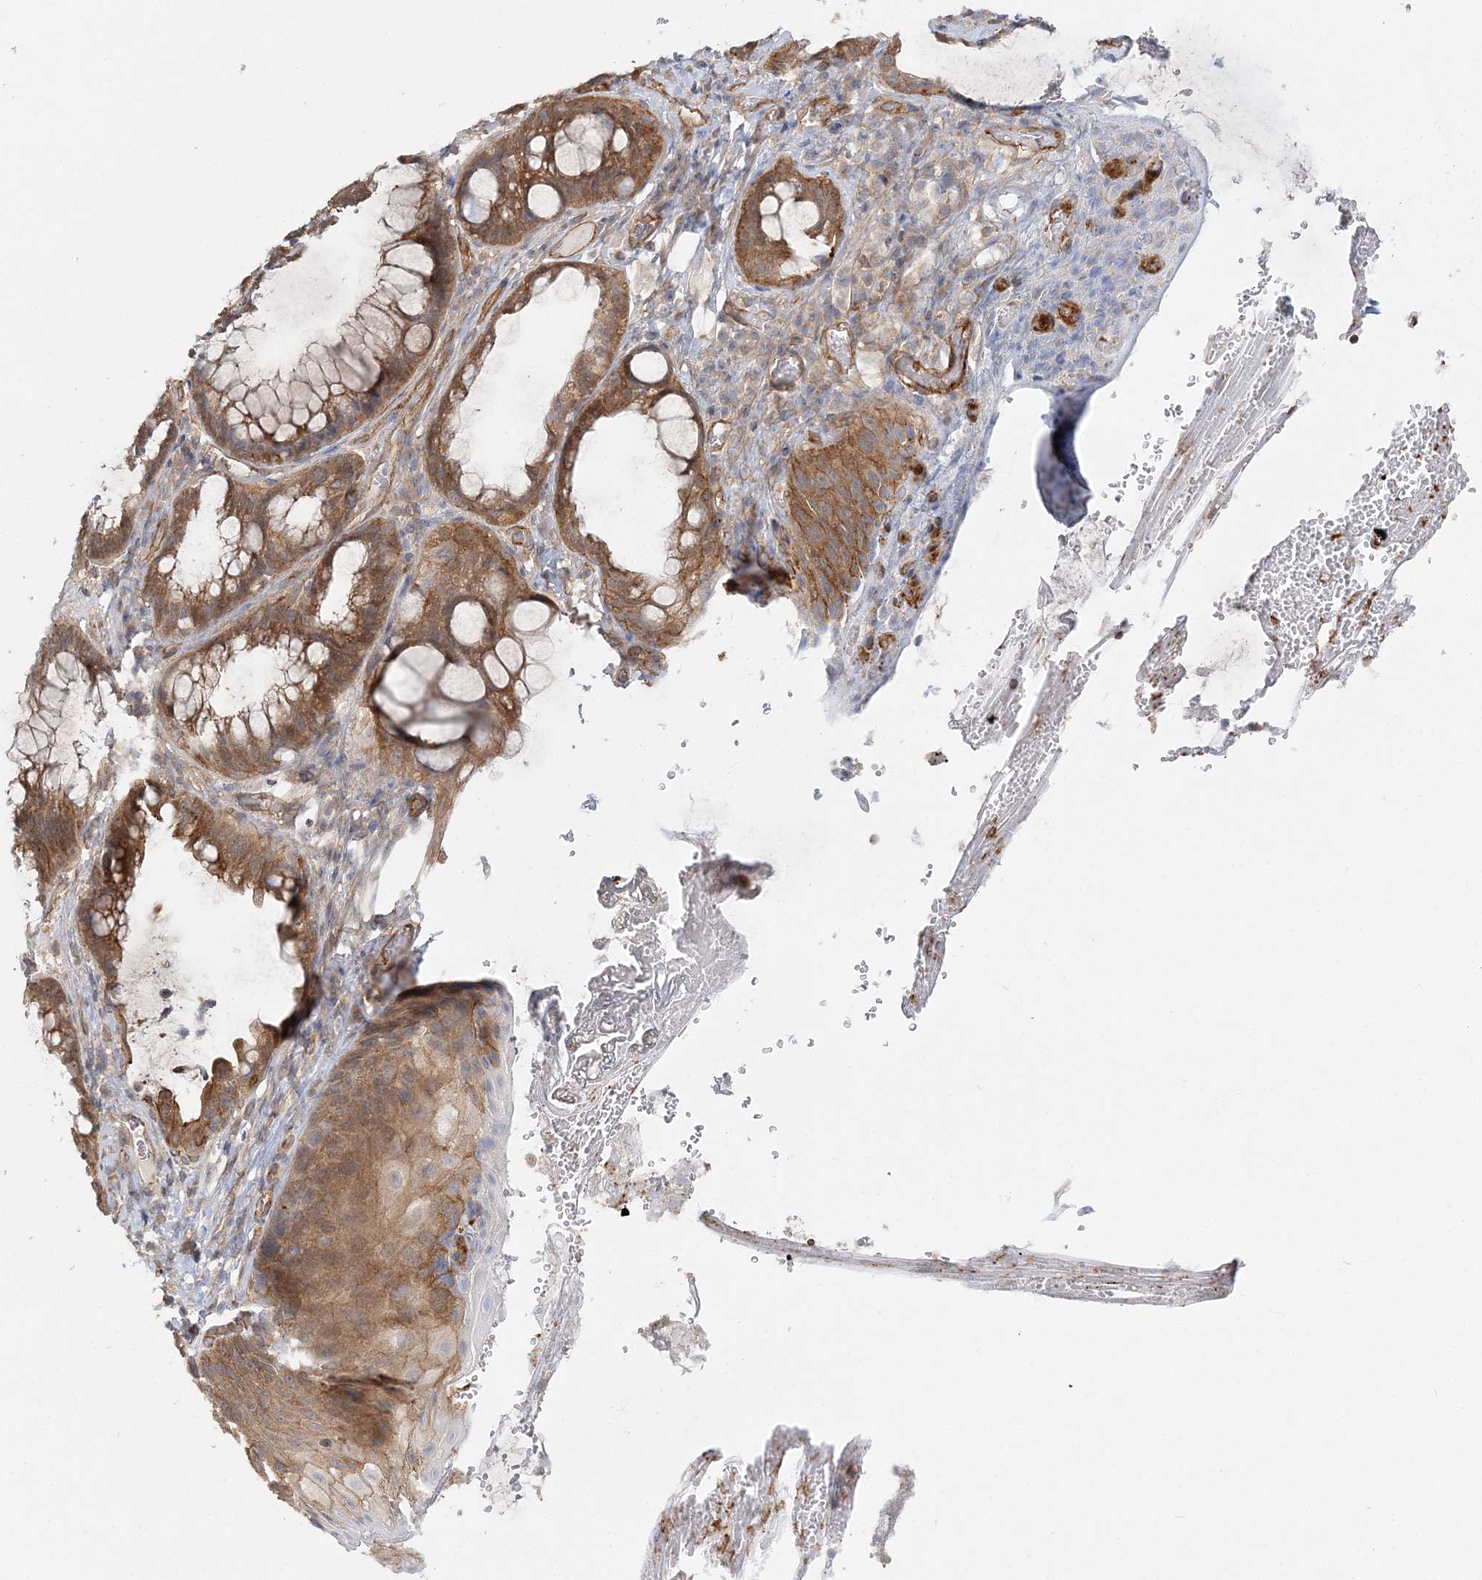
{"staining": {"intensity": "moderate", "quantity": ">75%", "location": "cytoplasmic/membranous"}, "tissue": "melanoma", "cell_type": "Tumor cells", "image_type": "cancer", "snomed": [{"axis": "morphology", "description": "Malignant melanoma, NOS"}, {"axis": "topography", "description": "Rectum"}], "caption": "A high-resolution photomicrograph shows IHC staining of melanoma, which displays moderate cytoplasmic/membranous positivity in about >75% of tumor cells.", "gene": "MAT2B", "patient": {"sex": "female", "age": 81}}